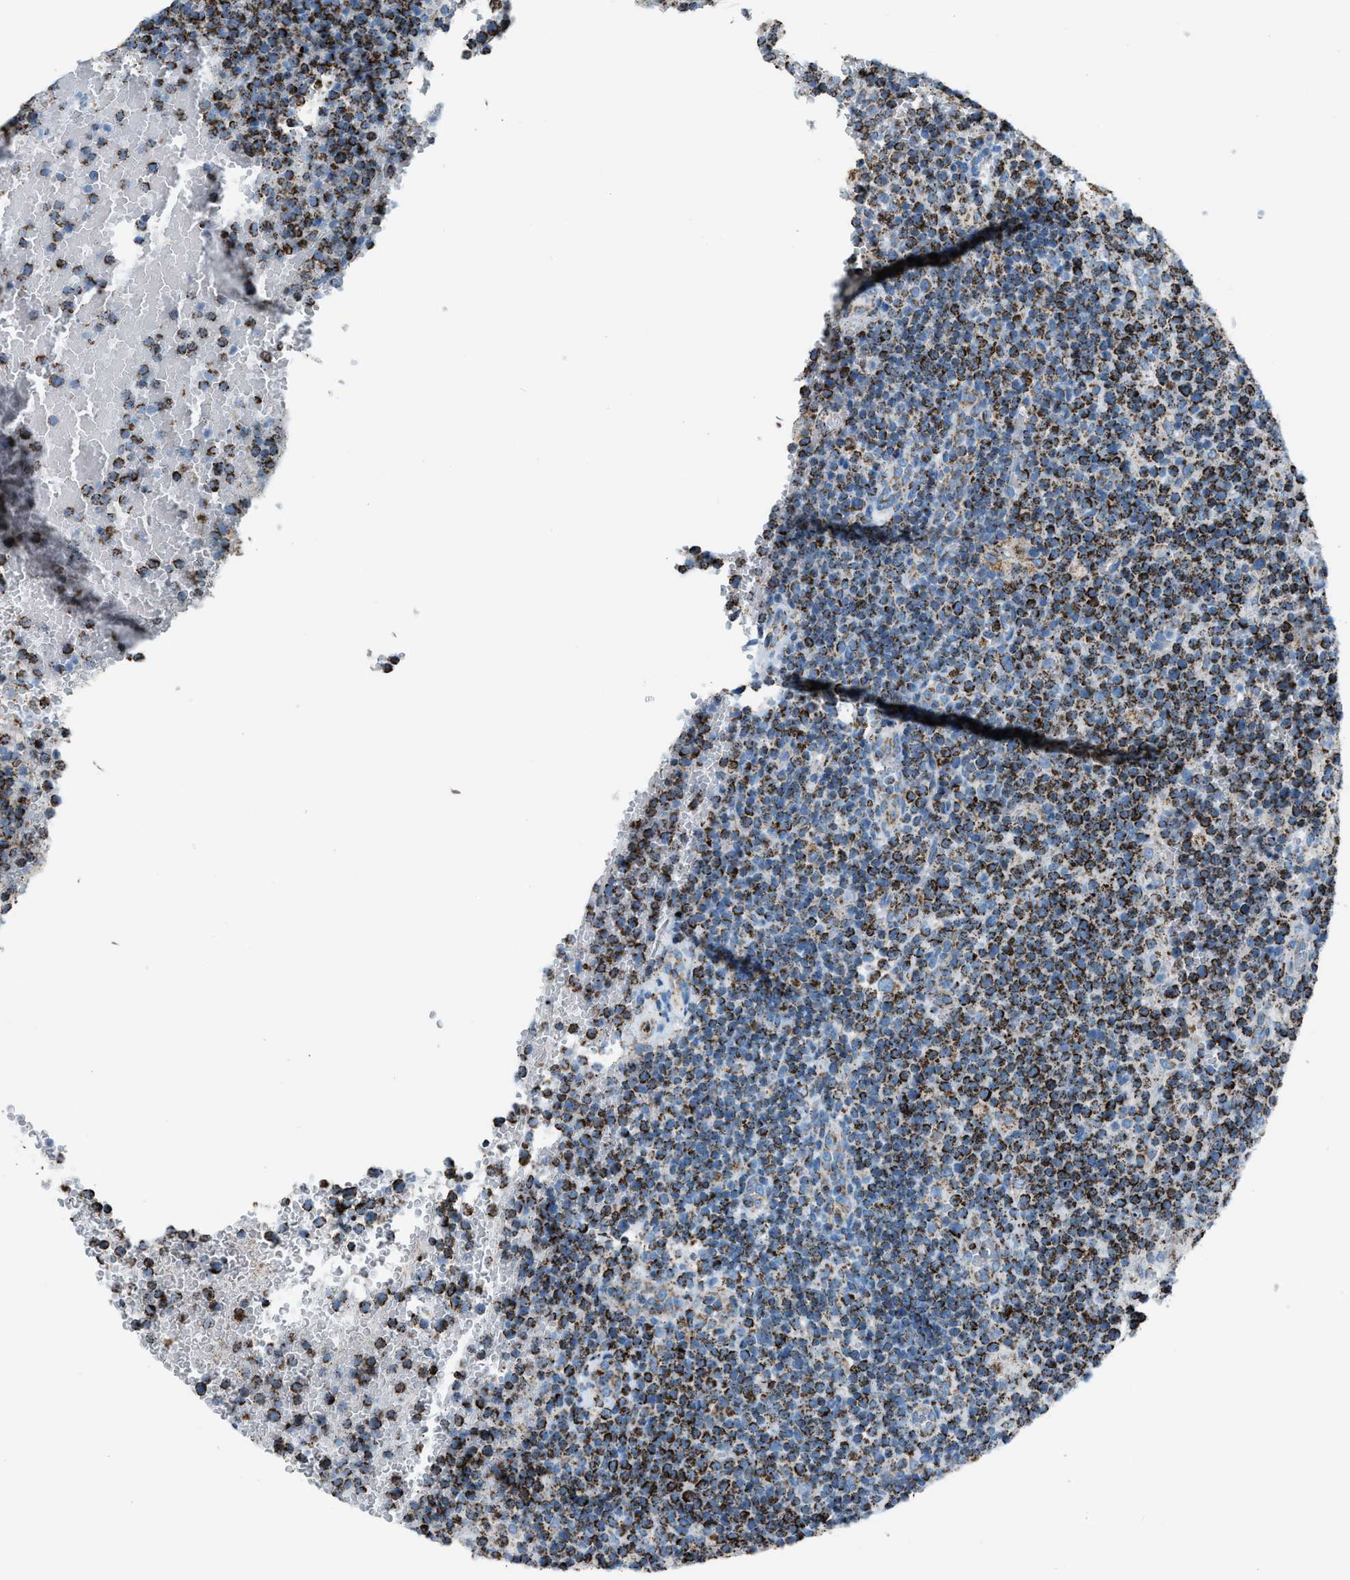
{"staining": {"intensity": "strong", "quantity": ">75%", "location": "cytoplasmic/membranous"}, "tissue": "lymphoma", "cell_type": "Tumor cells", "image_type": "cancer", "snomed": [{"axis": "morphology", "description": "Malignant lymphoma, non-Hodgkin's type, High grade"}, {"axis": "topography", "description": "Lymph node"}], "caption": "A brown stain labels strong cytoplasmic/membranous expression of a protein in human lymphoma tumor cells.", "gene": "MDH2", "patient": {"sex": "male", "age": 61}}